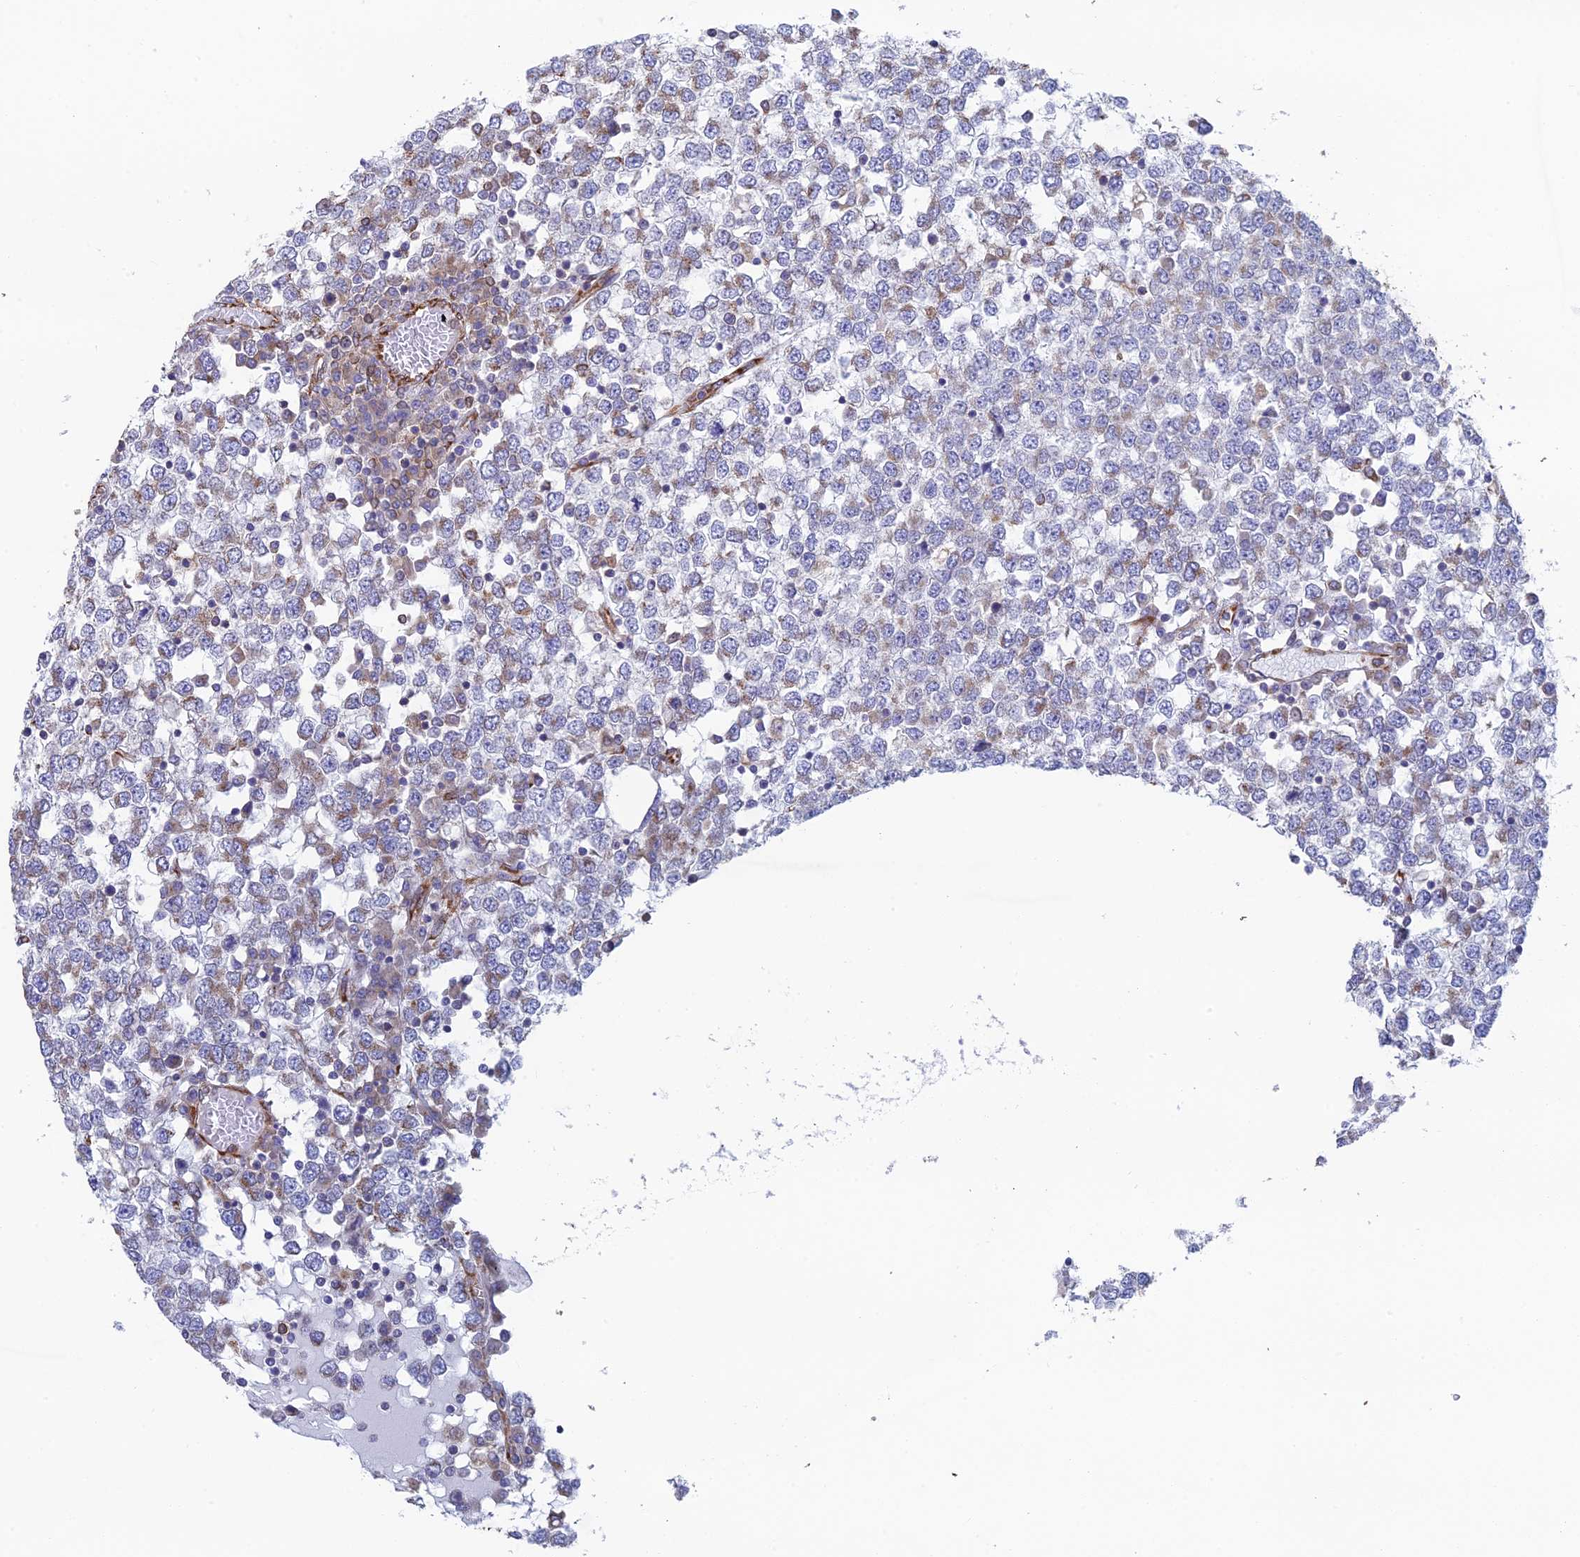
{"staining": {"intensity": "moderate", "quantity": "<25%", "location": "cytoplasmic/membranous"}, "tissue": "testis cancer", "cell_type": "Tumor cells", "image_type": "cancer", "snomed": [{"axis": "morphology", "description": "Seminoma, NOS"}, {"axis": "topography", "description": "Testis"}], "caption": "Protein analysis of testis cancer tissue reveals moderate cytoplasmic/membranous positivity in approximately <25% of tumor cells. Nuclei are stained in blue.", "gene": "CCDC69", "patient": {"sex": "male", "age": 65}}